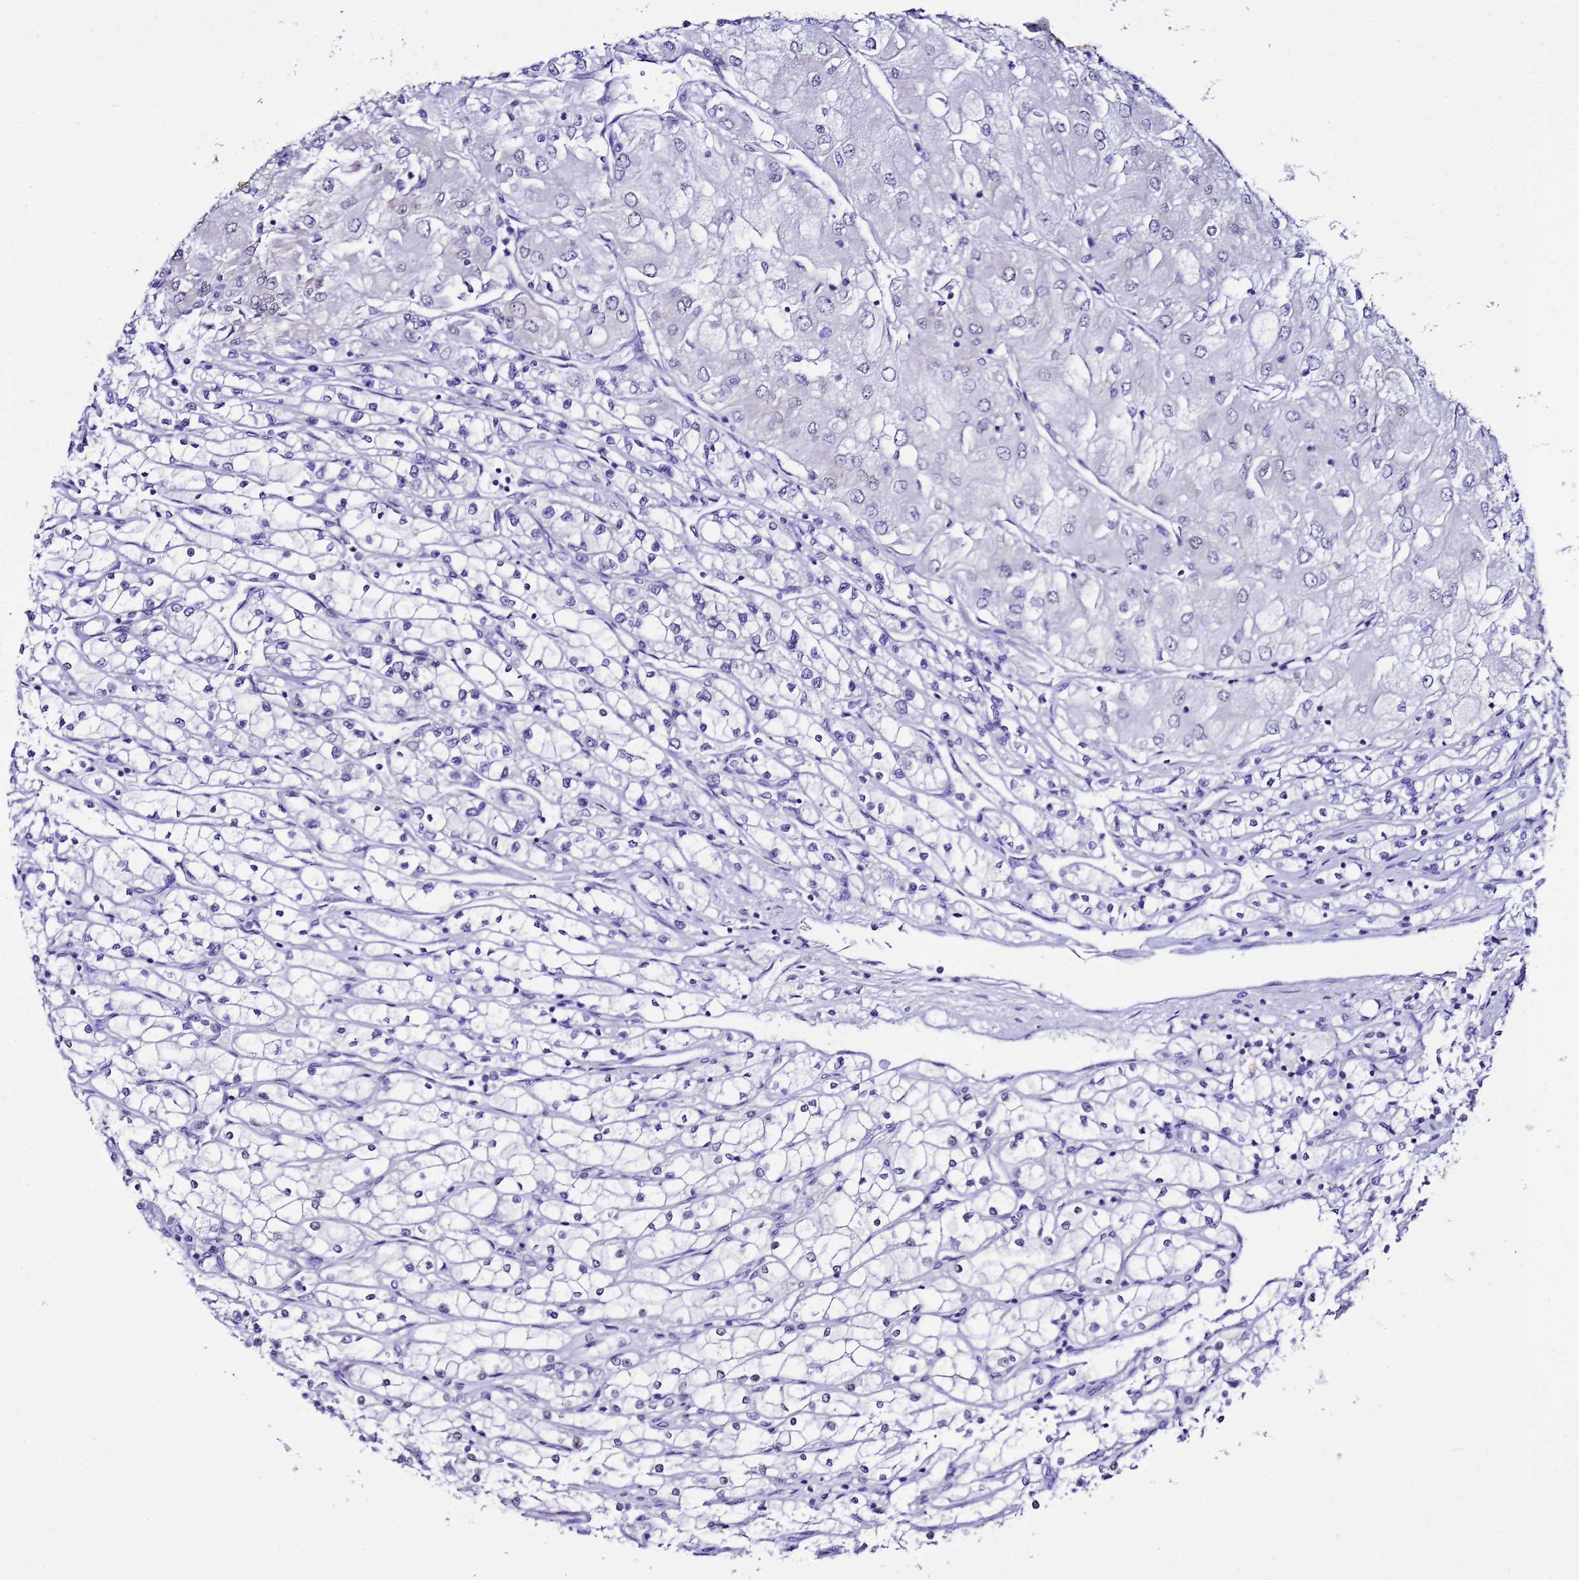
{"staining": {"intensity": "negative", "quantity": "none", "location": "none"}, "tissue": "renal cancer", "cell_type": "Tumor cells", "image_type": "cancer", "snomed": [{"axis": "morphology", "description": "Adenocarcinoma, NOS"}, {"axis": "topography", "description": "Kidney"}], "caption": "An IHC micrograph of adenocarcinoma (renal) is shown. There is no staining in tumor cells of adenocarcinoma (renal).", "gene": "BCL7A", "patient": {"sex": "male", "age": 80}}